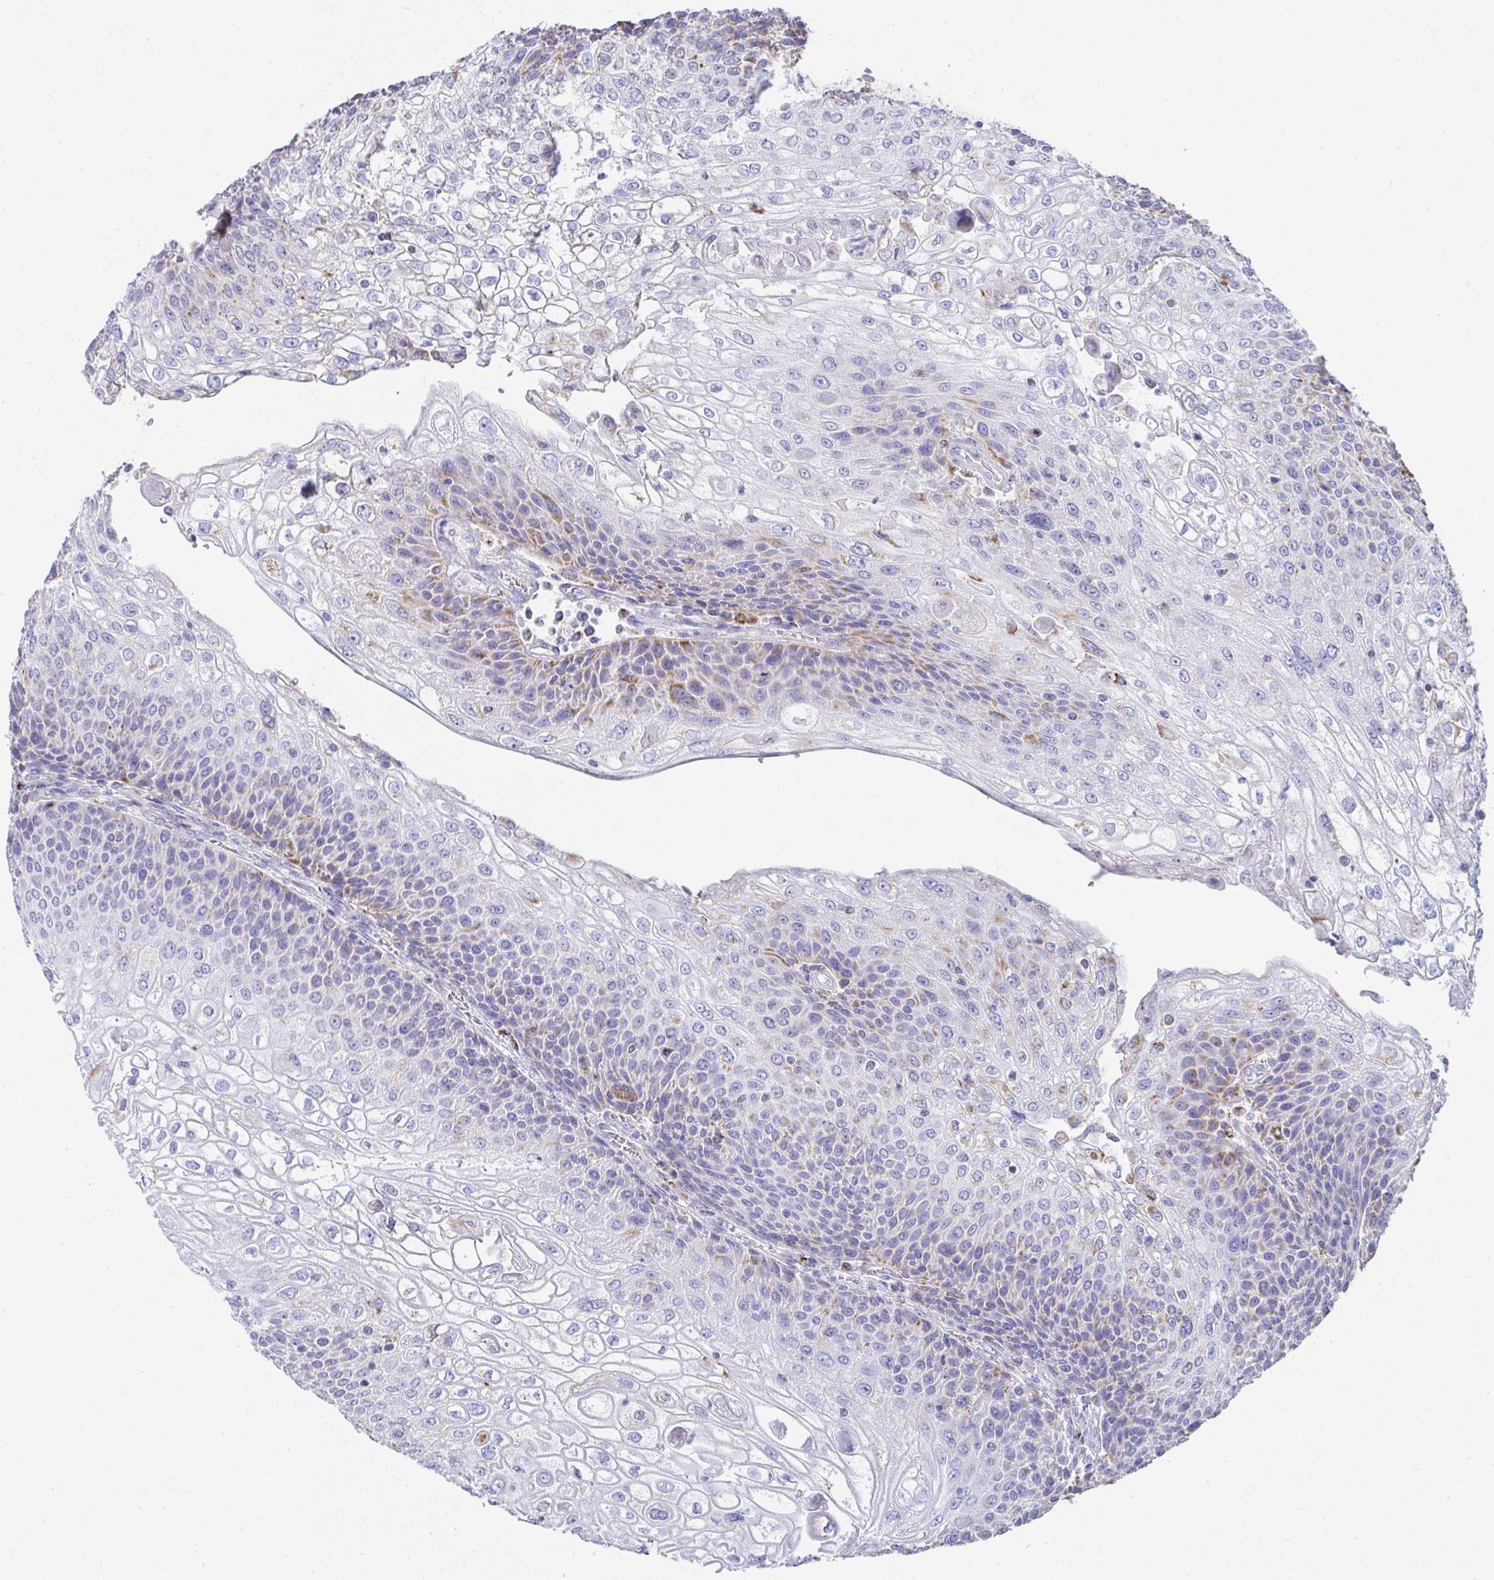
{"staining": {"intensity": "moderate", "quantity": "<25%", "location": "cytoplasmic/membranous"}, "tissue": "urothelial cancer", "cell_type": "Tumor cells", "image_type": "cancer", "snomed": [{"axis": "morphology", "description": "Urothelial carcinoma, High grade"}, {"axis": "topography", "description": "Urinary bladder"}], "caption": "High-grade urothelial carcinoma stained for a protein (brown) shows moderate cytoplasmic/membranous positive staining in about <25% of tumor cells.", "gene": "AIFM1", "patient": {"sex": "female", "age": 70}}